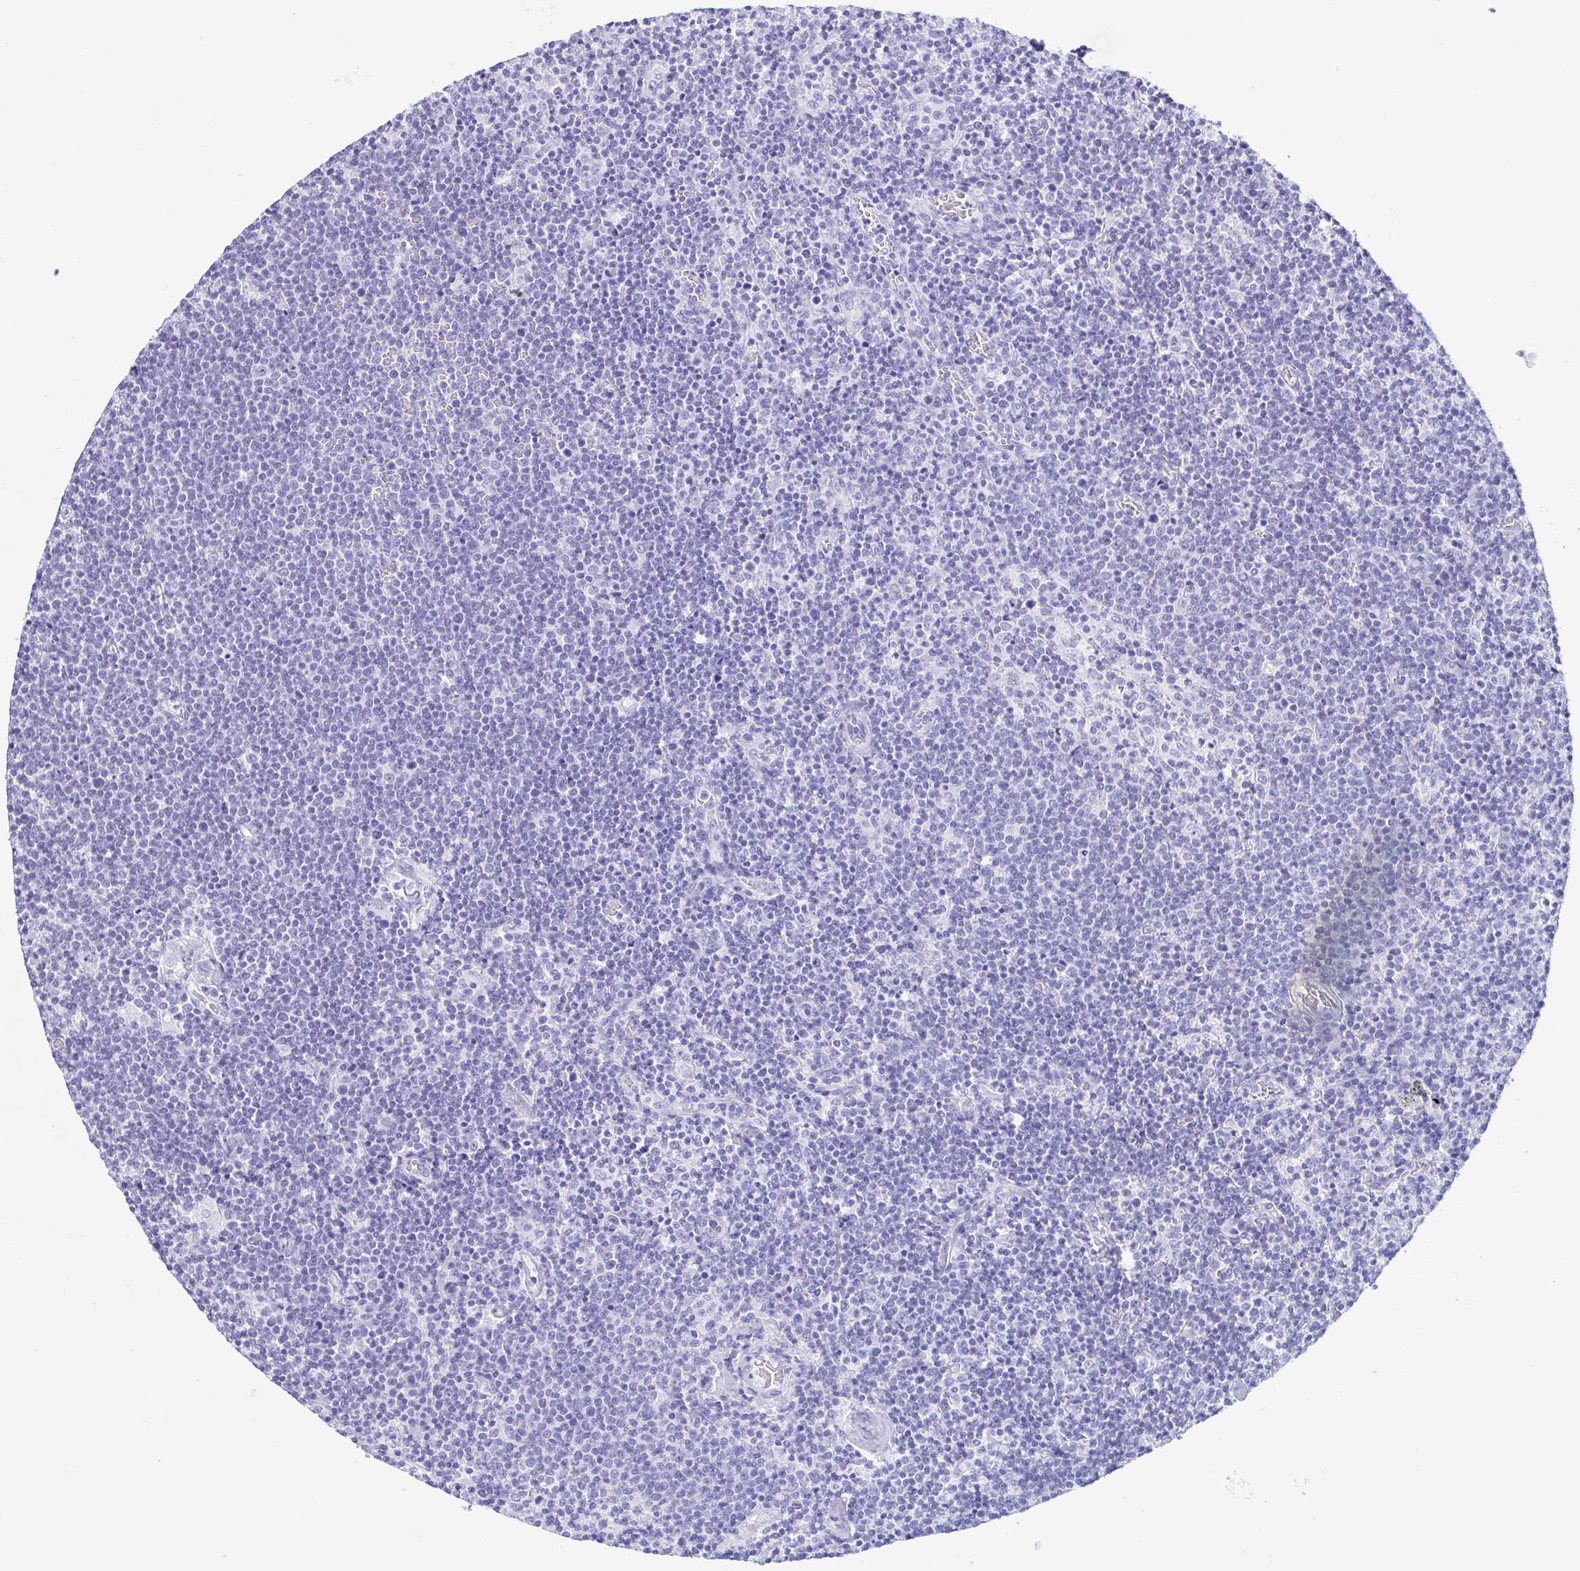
{"staining": {"intensity": "negative", "quantity": "none", "location": "none"}, "tissue": "lymphoma", "cell_type": "Tumor cells", "image_type": "cancer", "snomed": [{"axis": "morphology", "description": "Malignant lymphoma, non-Hodgkin's type, High grade"}, {"axis": "topography", "description": "Lymph node"}], "caption": "This is an immunohistochemistry micrograph of lymphoma. There is no positivity in tumor cells.", "gene": "TSPY2", "patient": {"sex": "male", "age": 61}}